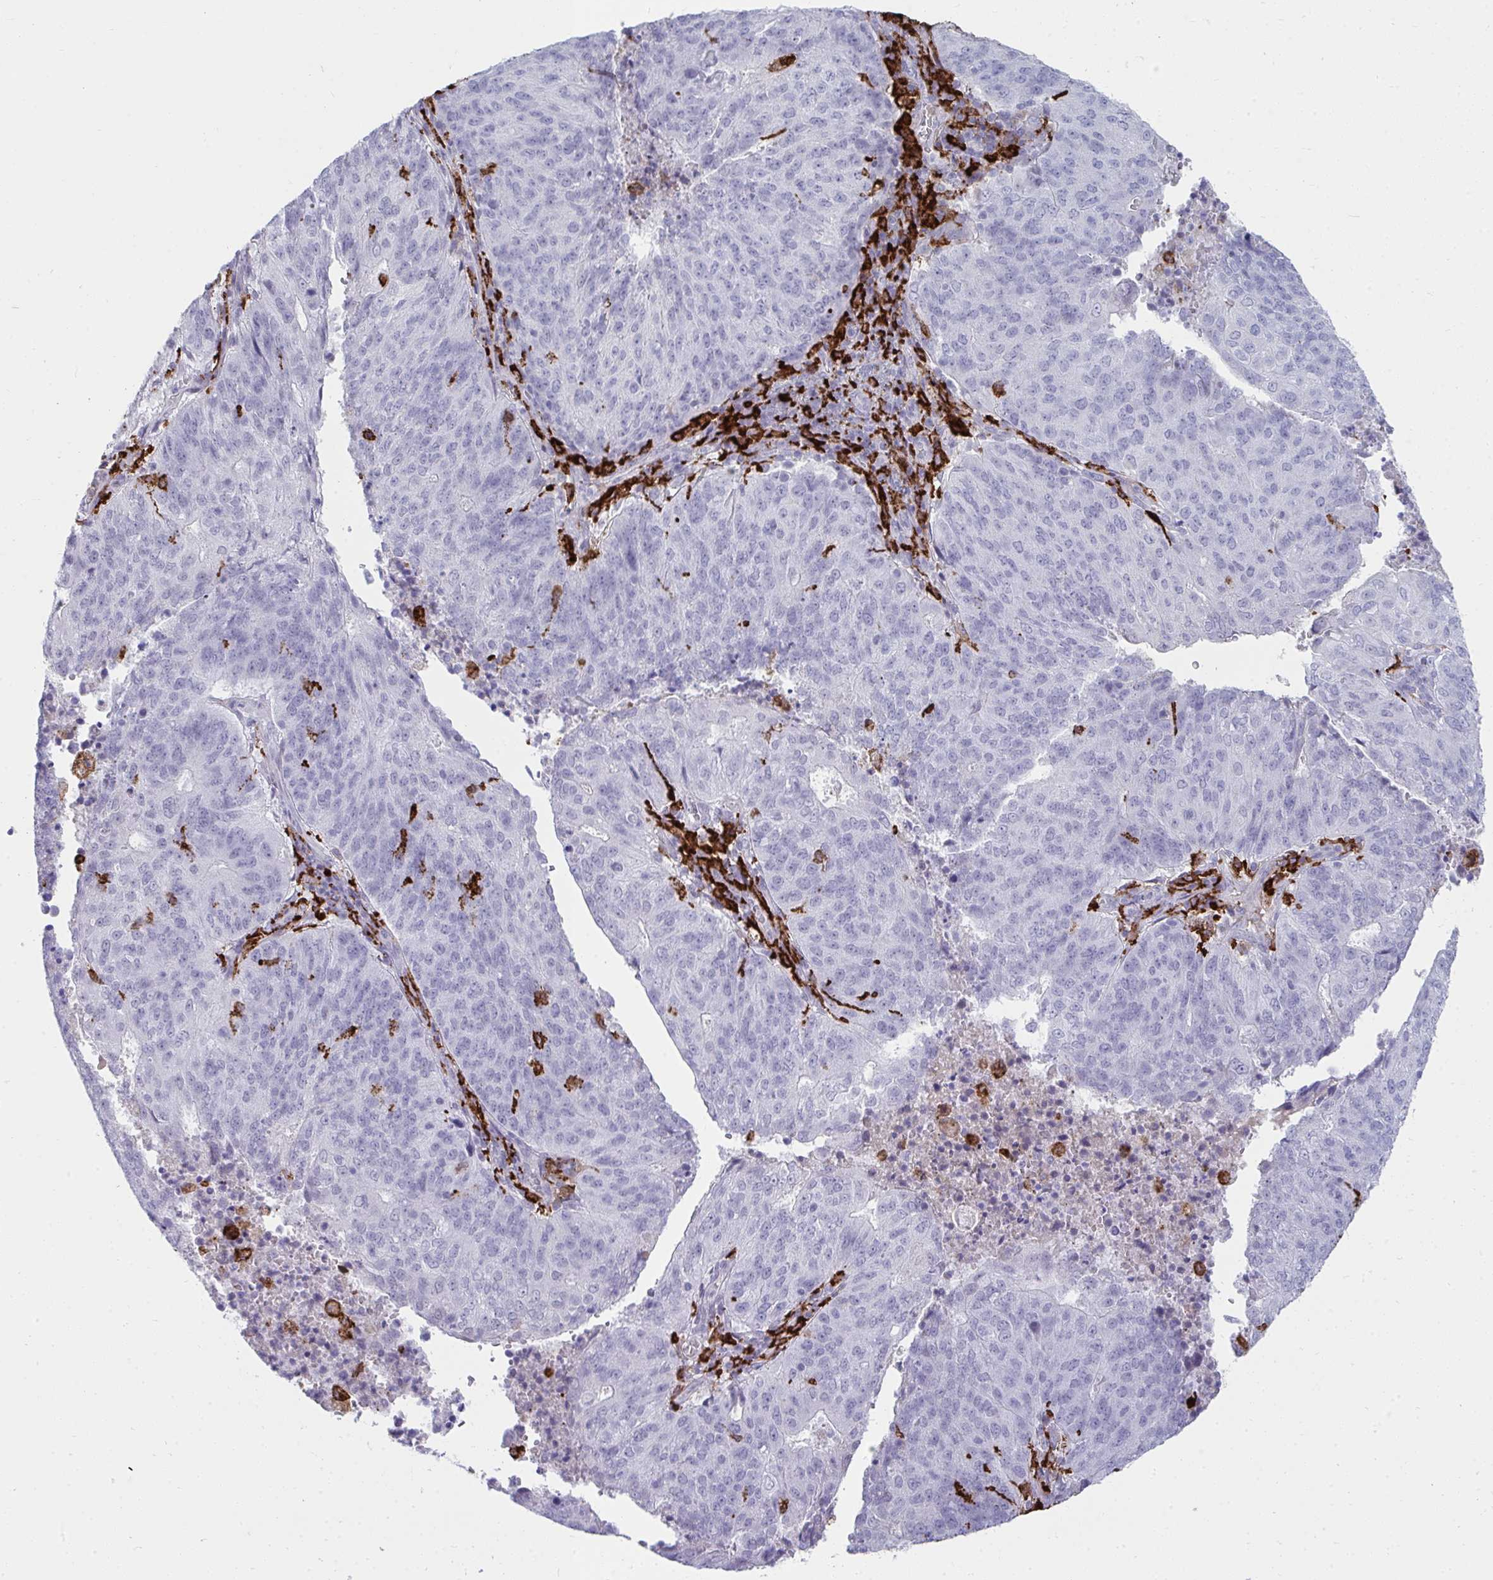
{"staining": {"intensity": "negative", "quantity": "none", "location": "none"}, "tissue": "endometrial cancer", "cell_type": "Tumor cells", "image_type": "cancer", "snomed": [{"axis": "morphology", "description": "Adenocarcinoma, NOS"}, {"axis": "topography", "description": "Endometrium"}], "caption": "Tumor cells are negative for protein expression in human endometrial cancer (adenocarcinoma). The staining was performed using DAB (3,3'-diaminobenzidine) to visualize the protein expression in brown, while the nuclei were stained in blue with hematoxylin (Magnification: 20x).", "gene": "CD163", "patient": {"sex": "female", "age": 82}}